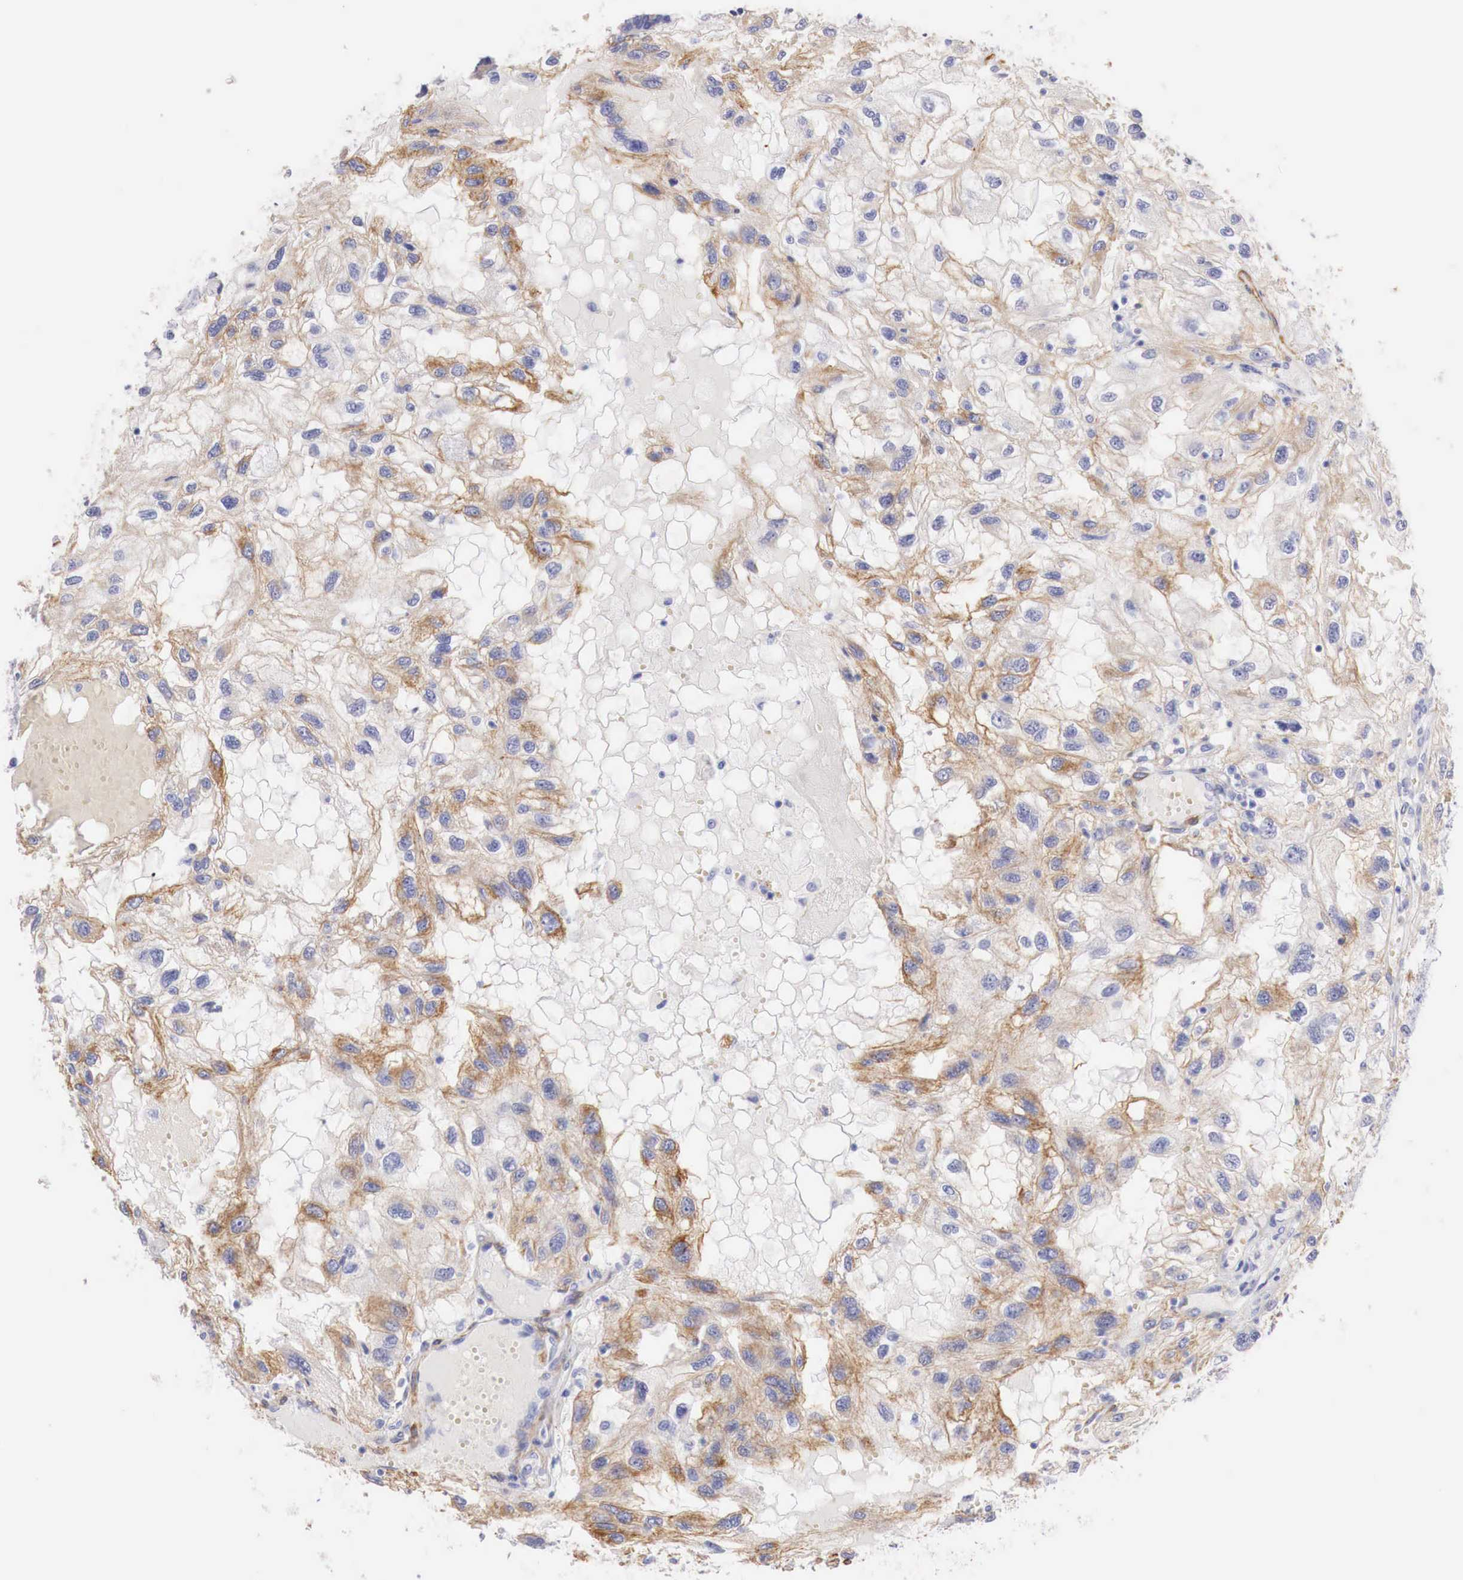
{"staining": {"intensity": "moderate", "quantity": "25%-75%", "location": "cytoplasmic/membranous"}, "tissue": "renal cancer", "cell_type": "Tumor cells", "image_type": "cancer", "snomed": [{"axis": "morphology", "description": "Normal tissue, NOS"}, {"axis": "morphology", "description": "Adenocarcinoma, NOS"}, {"axis": "topography", "description": "Kidney"}], "caption": "Immunohistochemistry (IHC) (DAB) staining of renal cancer (adenocarcinoma) demonstrates moderate cytoplasmic/membranous protein positivity in about 25%-75% of tumor cells. Immunohistochemistry (IHC) stains the protein in brown and the nuclei are stained blue.", "gene": "TPM1", "patient": {"sex": "male", "age": 71}}